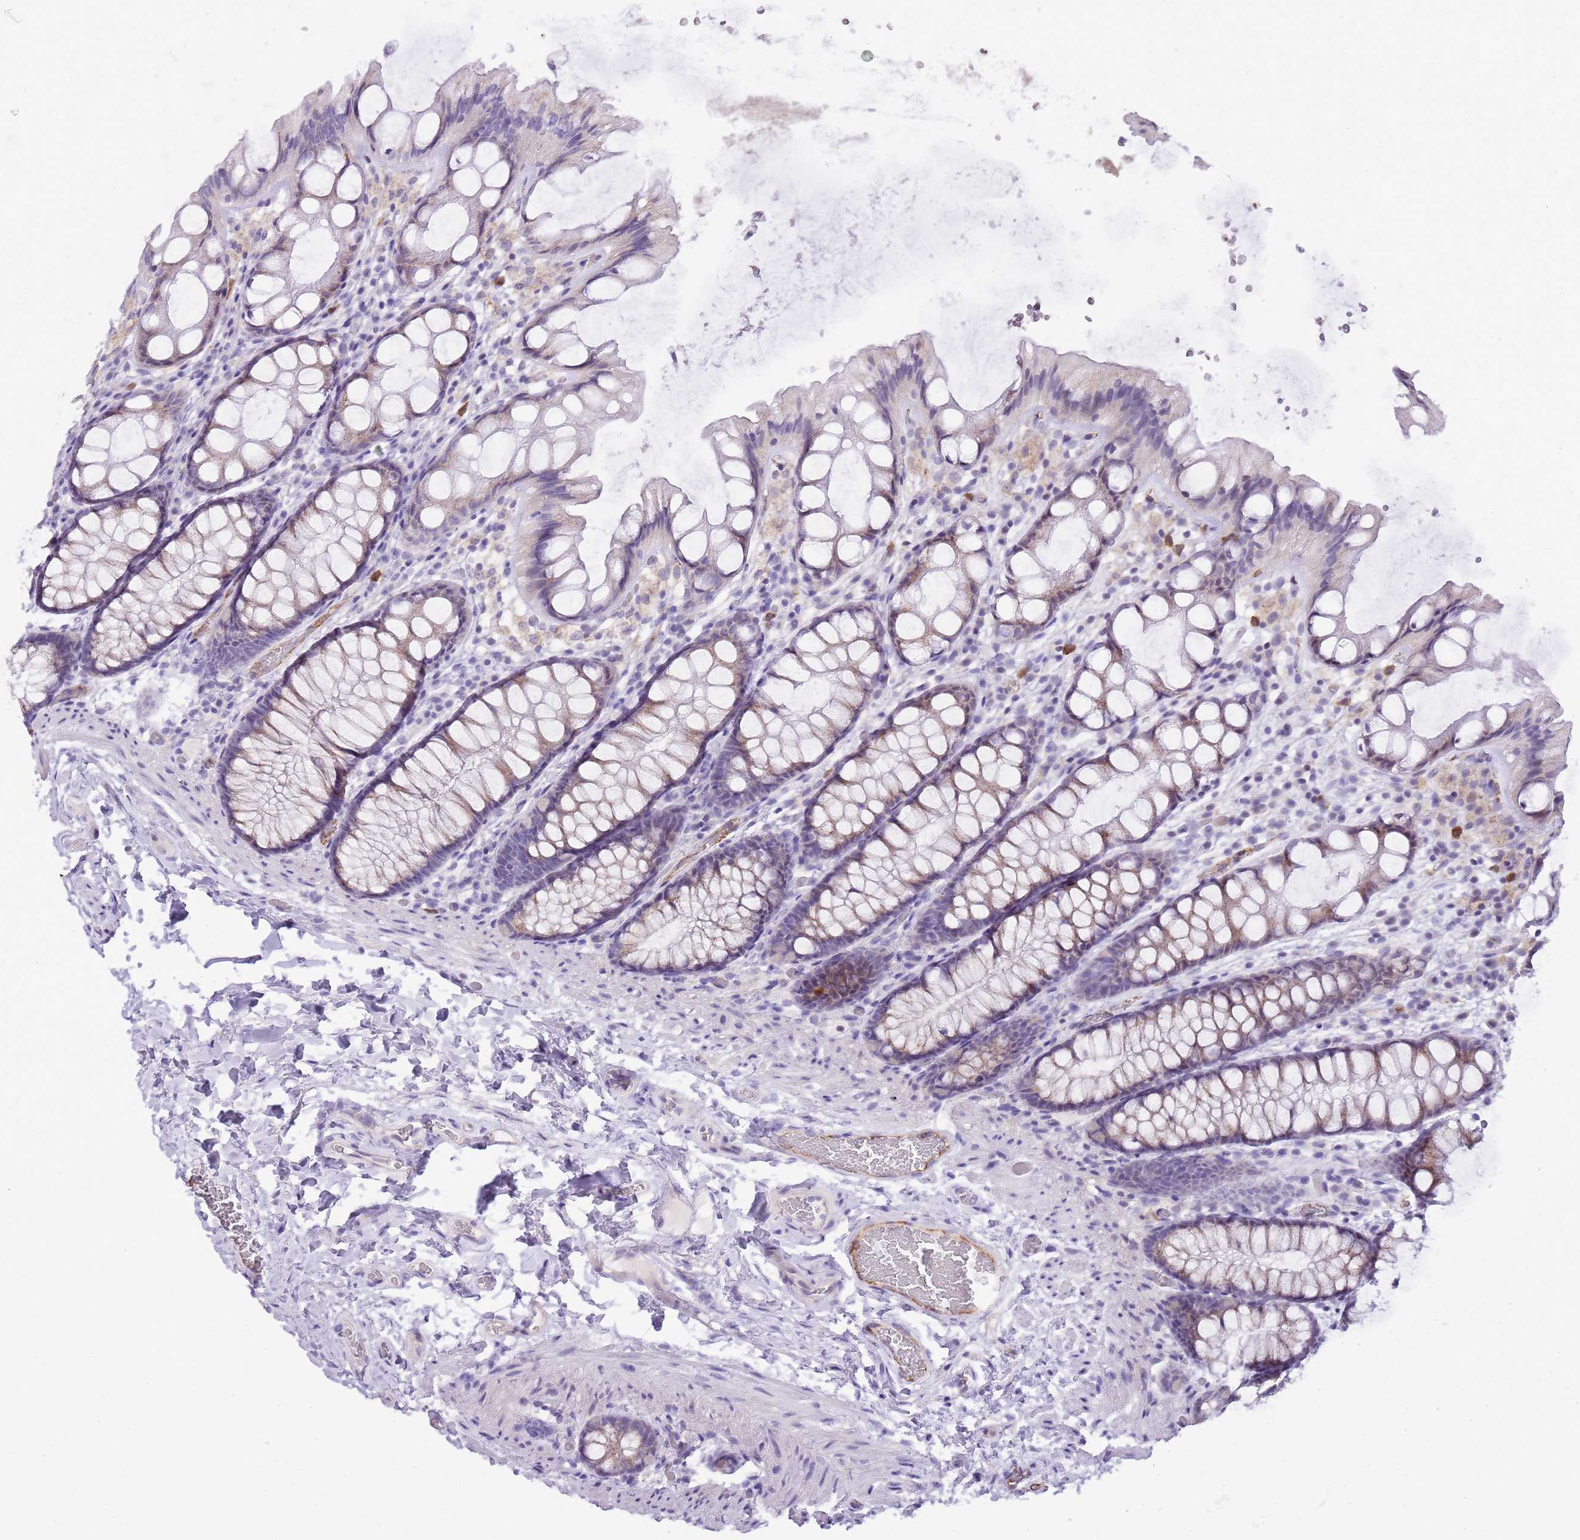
{"staining": {"intensity": "moderate", "quantity": ">75%", "location": "cytoplasmic/membranous"}, "tissue": "colon", "cell_type": "Endothelial cells", "image_type": "normal", "snomed": [{"axis": "morphology", "description": "Normal tissue, NOS"}, {"axis": "topography", "description": "Colon"}], "caption": "Colon stained with a brown dye reveals moderate cytoplasmic/membranous positive positivity in approximately >75% of endothelial cells.", "gene": "PCNX1", "patient": {"sex": "male", "age": 47}}